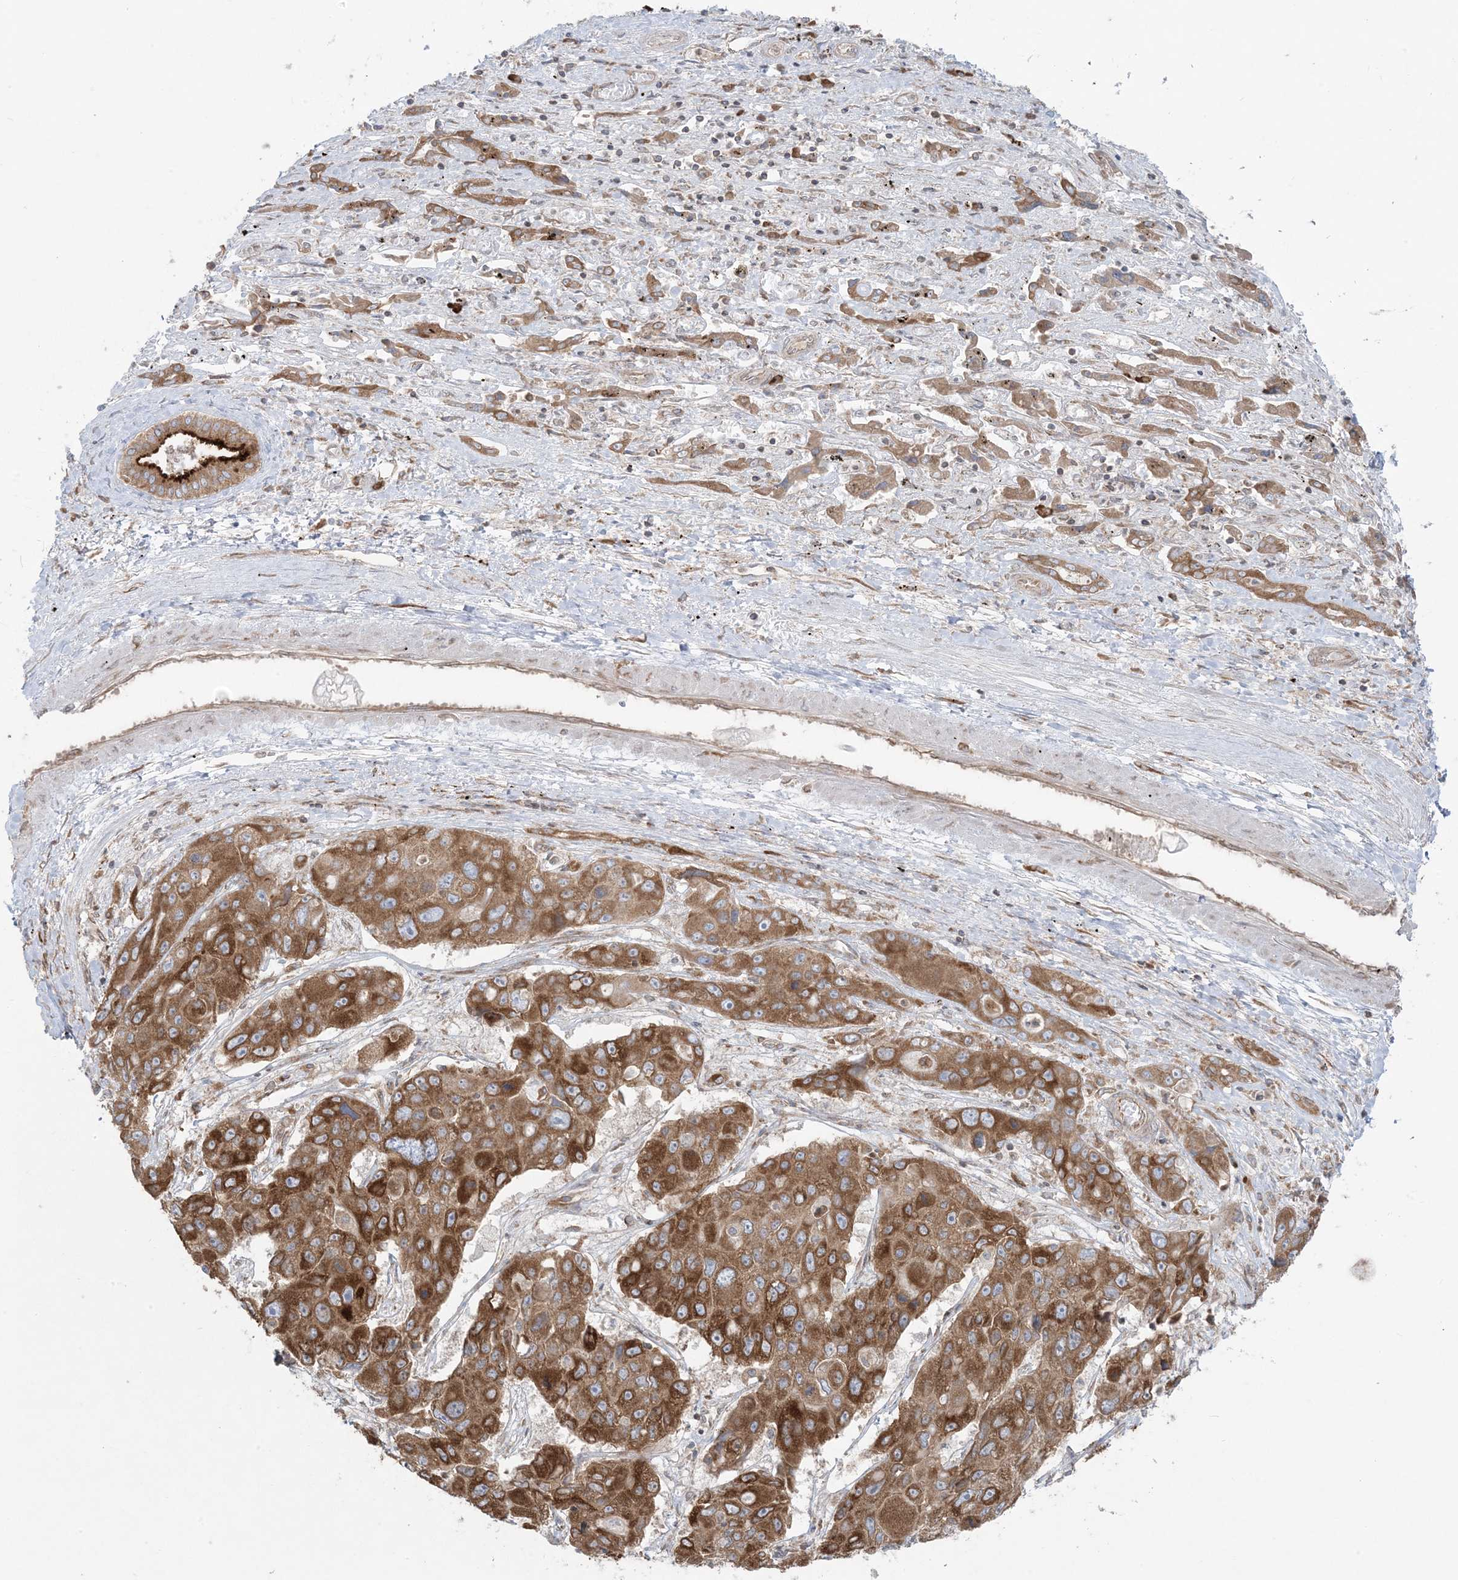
{"staining": {"intensity": "strong", "quantity": ">75%", "location": "cytoplasmic/membranous"}, "tissue": "liver cancer", "cell_type": "Tumor cells", "image_type": "cancer", "snomed": [{"axis": "morphology", "description": "Cholangiocarcinoma"}, {"axis": "topography", "description": "Liver"}], "caption": "DAB (3,3'-diaminobenzidine) immunohistochemical staining of cholangiocarcinoma (liver) displays strong cytoplasmic/membranous protein expression in about >75% of tumor cells.", "gene": "UBXN4", "patient": {"sex": "male", "age": 67}}